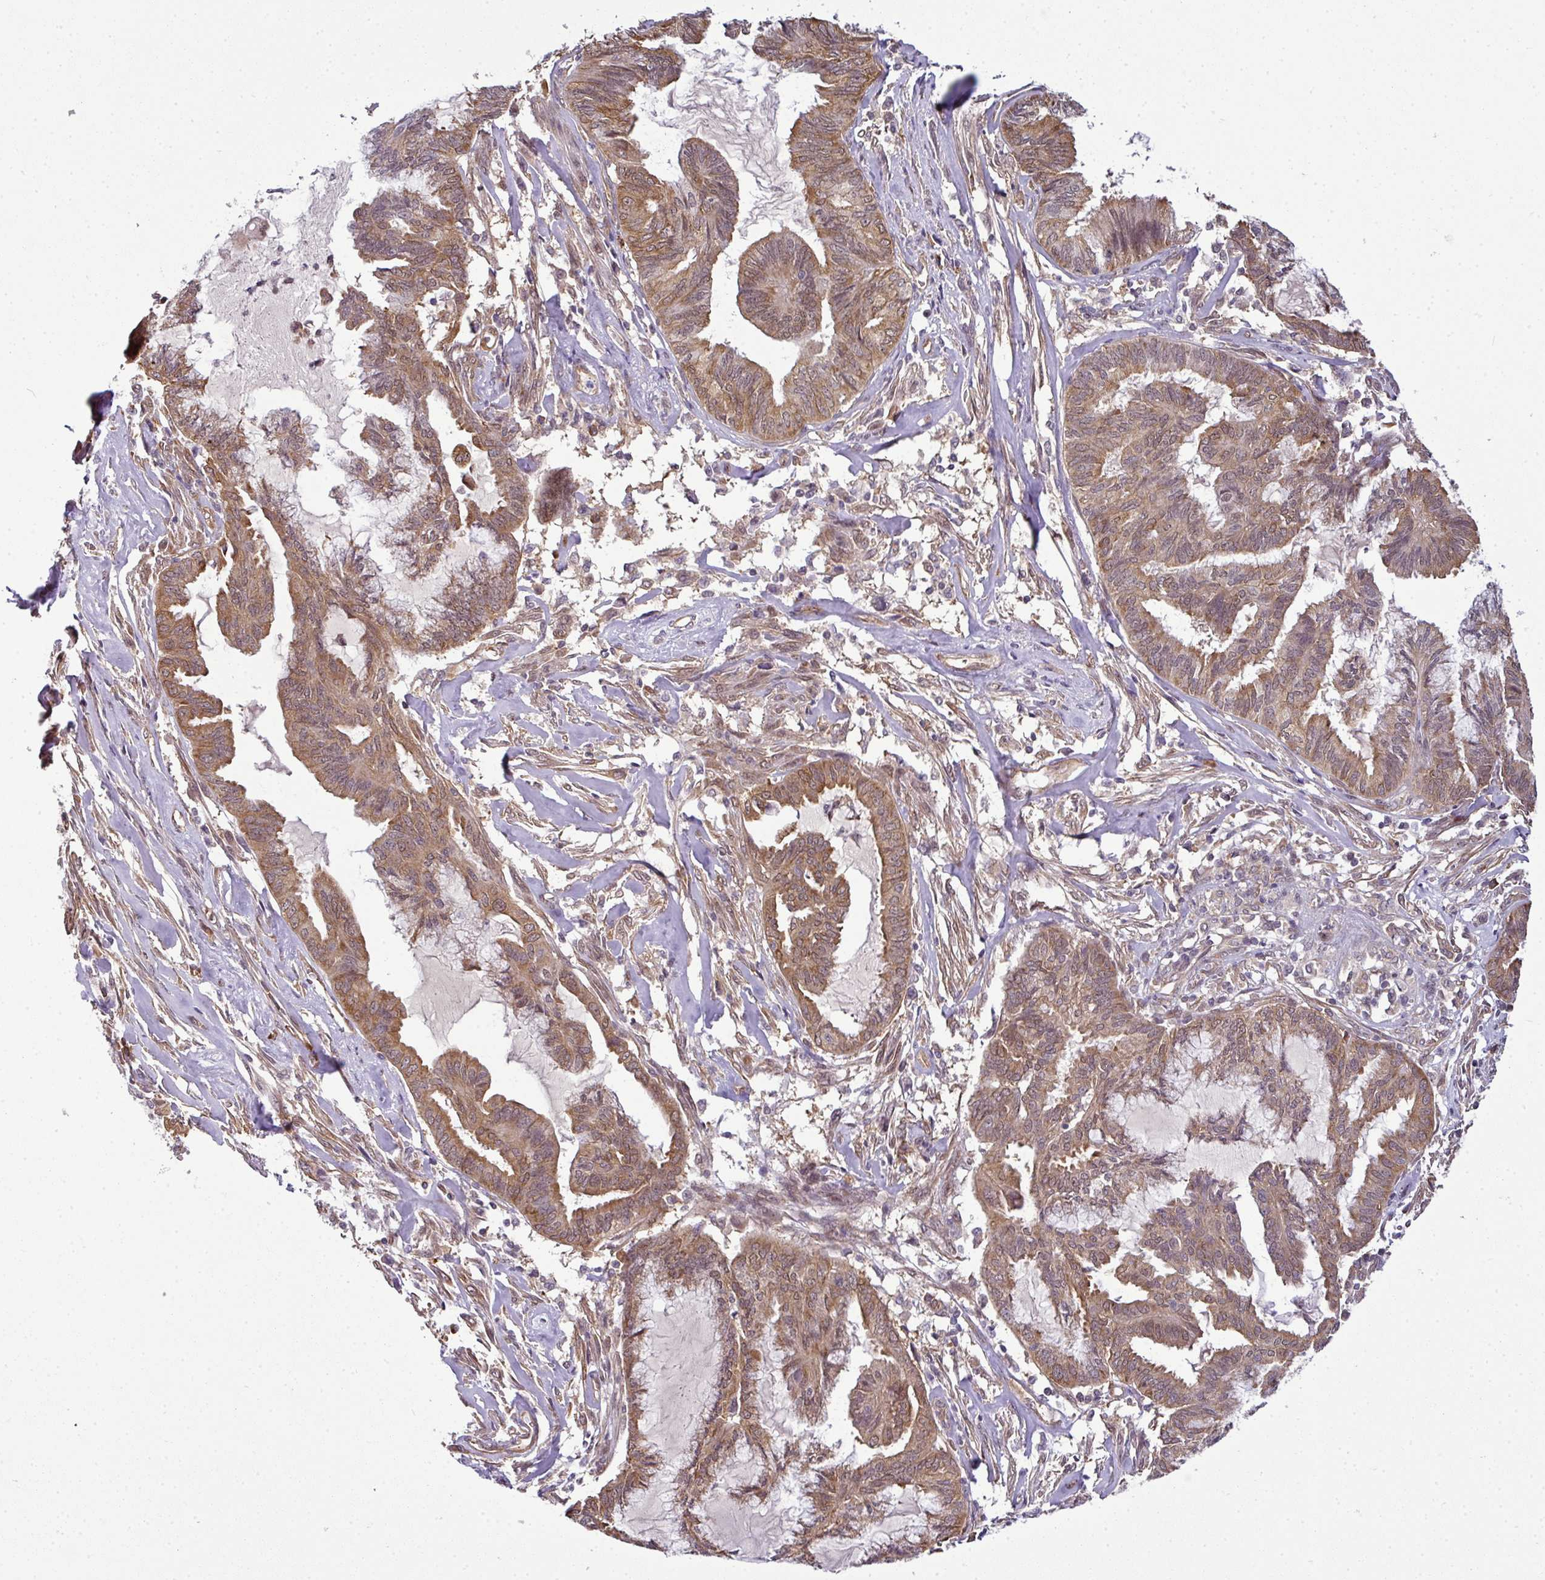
{"staining": {"intensity": "moderate", "quantity": ">75%", "location": "cytoplasmic/membranous,nuclear"}, "tissue": "endometrial cancer", "cell_type": "Tumor cells", "image_type": "cancer", "snomed": [{"axis": "morphology", "description": "Adenocarcinoma, NOS"}, {"axis": "topography", "description": "Endometrium"}], "caption": "Immunohistochemistry (DAB (3,3'-diaminobenzidine)) staining of endometrial adenocarcinoma displays moderate cytoplasmic/membranous and nuclear protein expression in approximately >75% of tumor cells. The protein of interest is shown in brown color, while the nuclei are stained blue.", "gene": "RBM4B", "patient": {"sex": "female", "age": 86}}